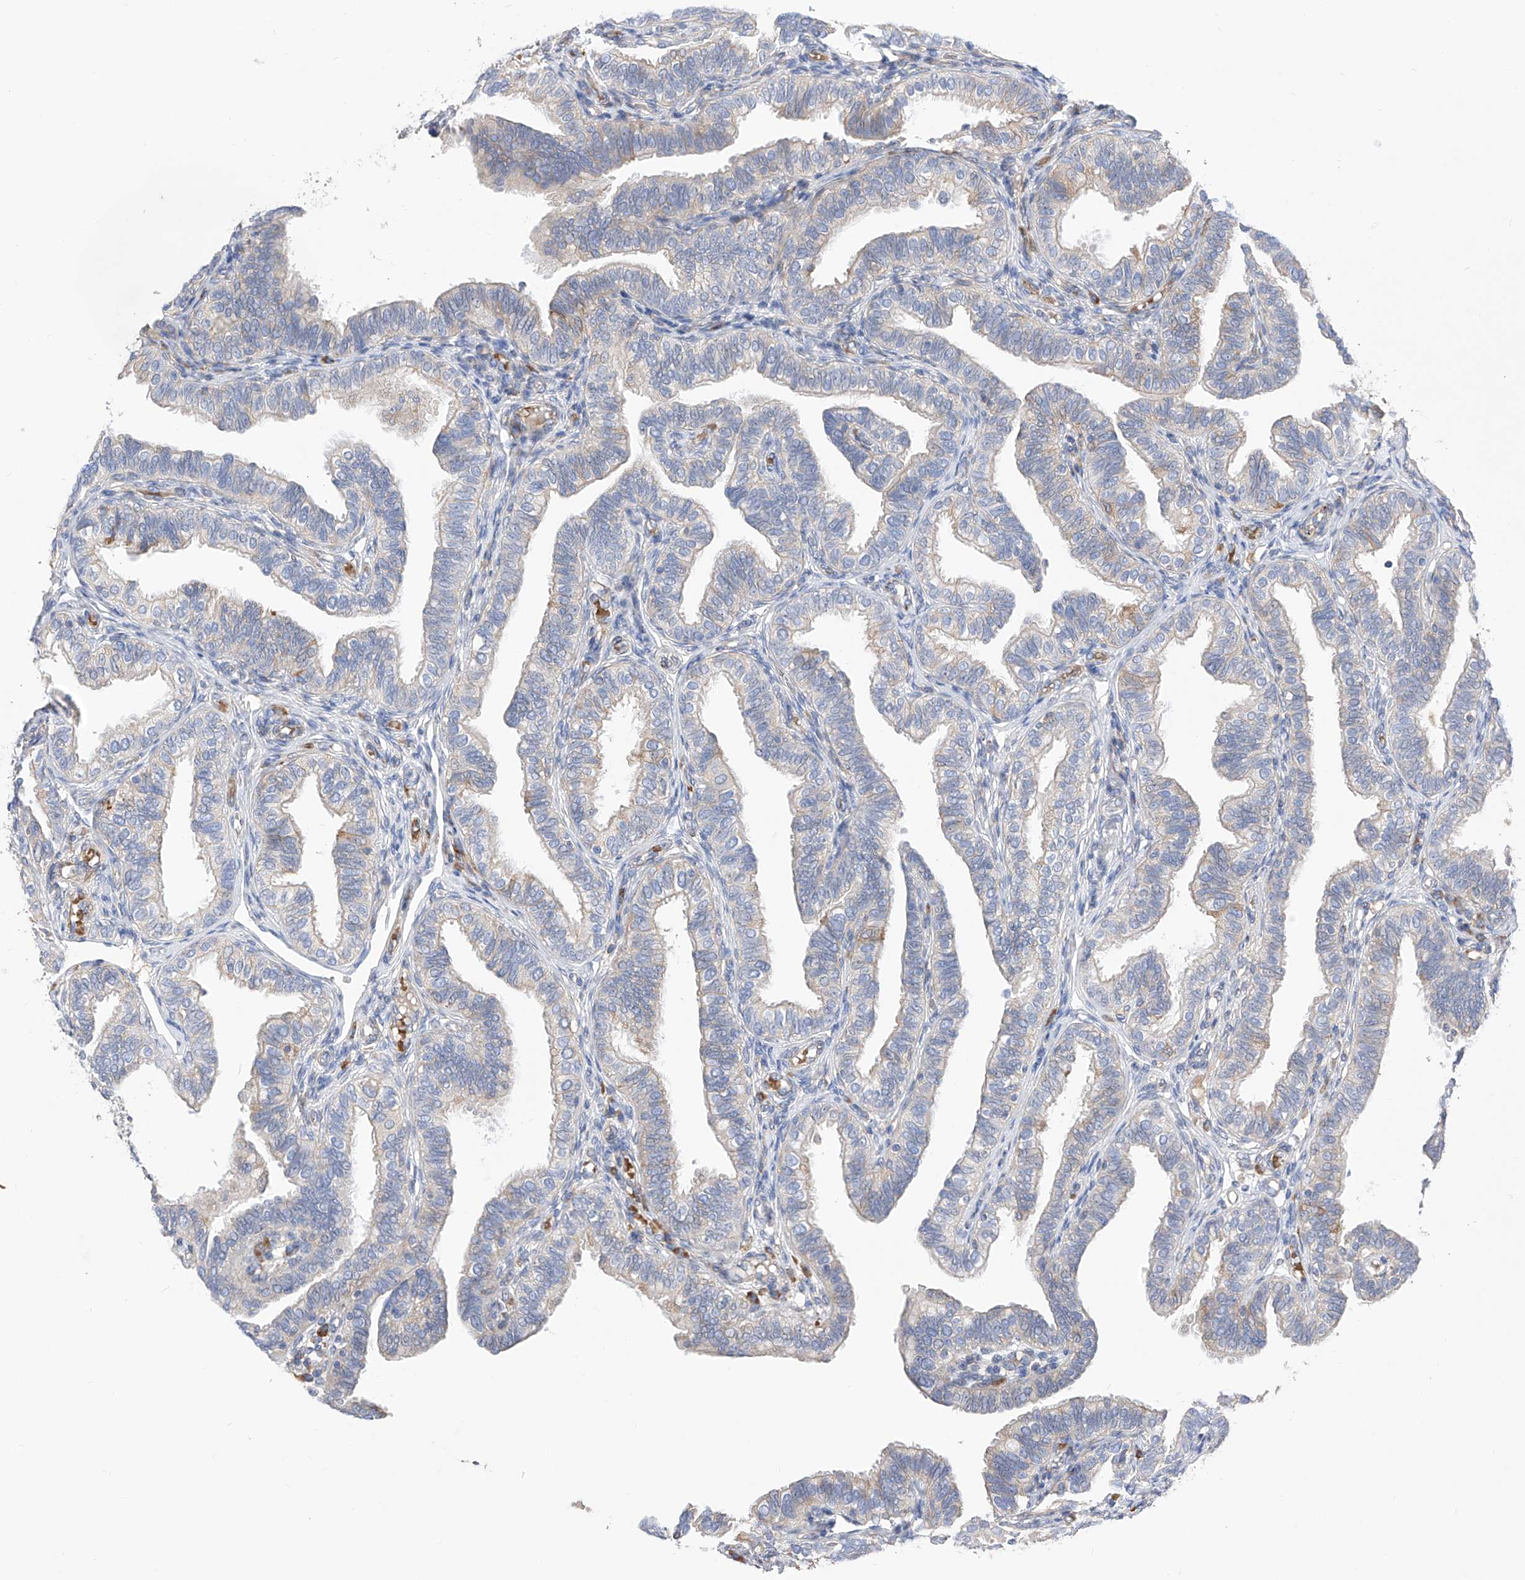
{"staining": {"intensity": "moderate", "quantity": "25%-75%", "location": "cytoplasmic/membranous"}, "tissue": "fallopian tube", "cell_type": "Glandular cells", "image_type": "normal", "snomed": [{"axis": "morphology", "description": "Normal tissue, NOS"}, {"axis": "topography", "description": "Fallopian tube"}], "caption": "Human fallopian tube stained for a protein (brown) demonstrates moderate cytoplasmic/membranous positive staining in about 25%-75% of glandular cells.", "gene": "NFATC4", "patient": {"sex": "female", "age": 39}}